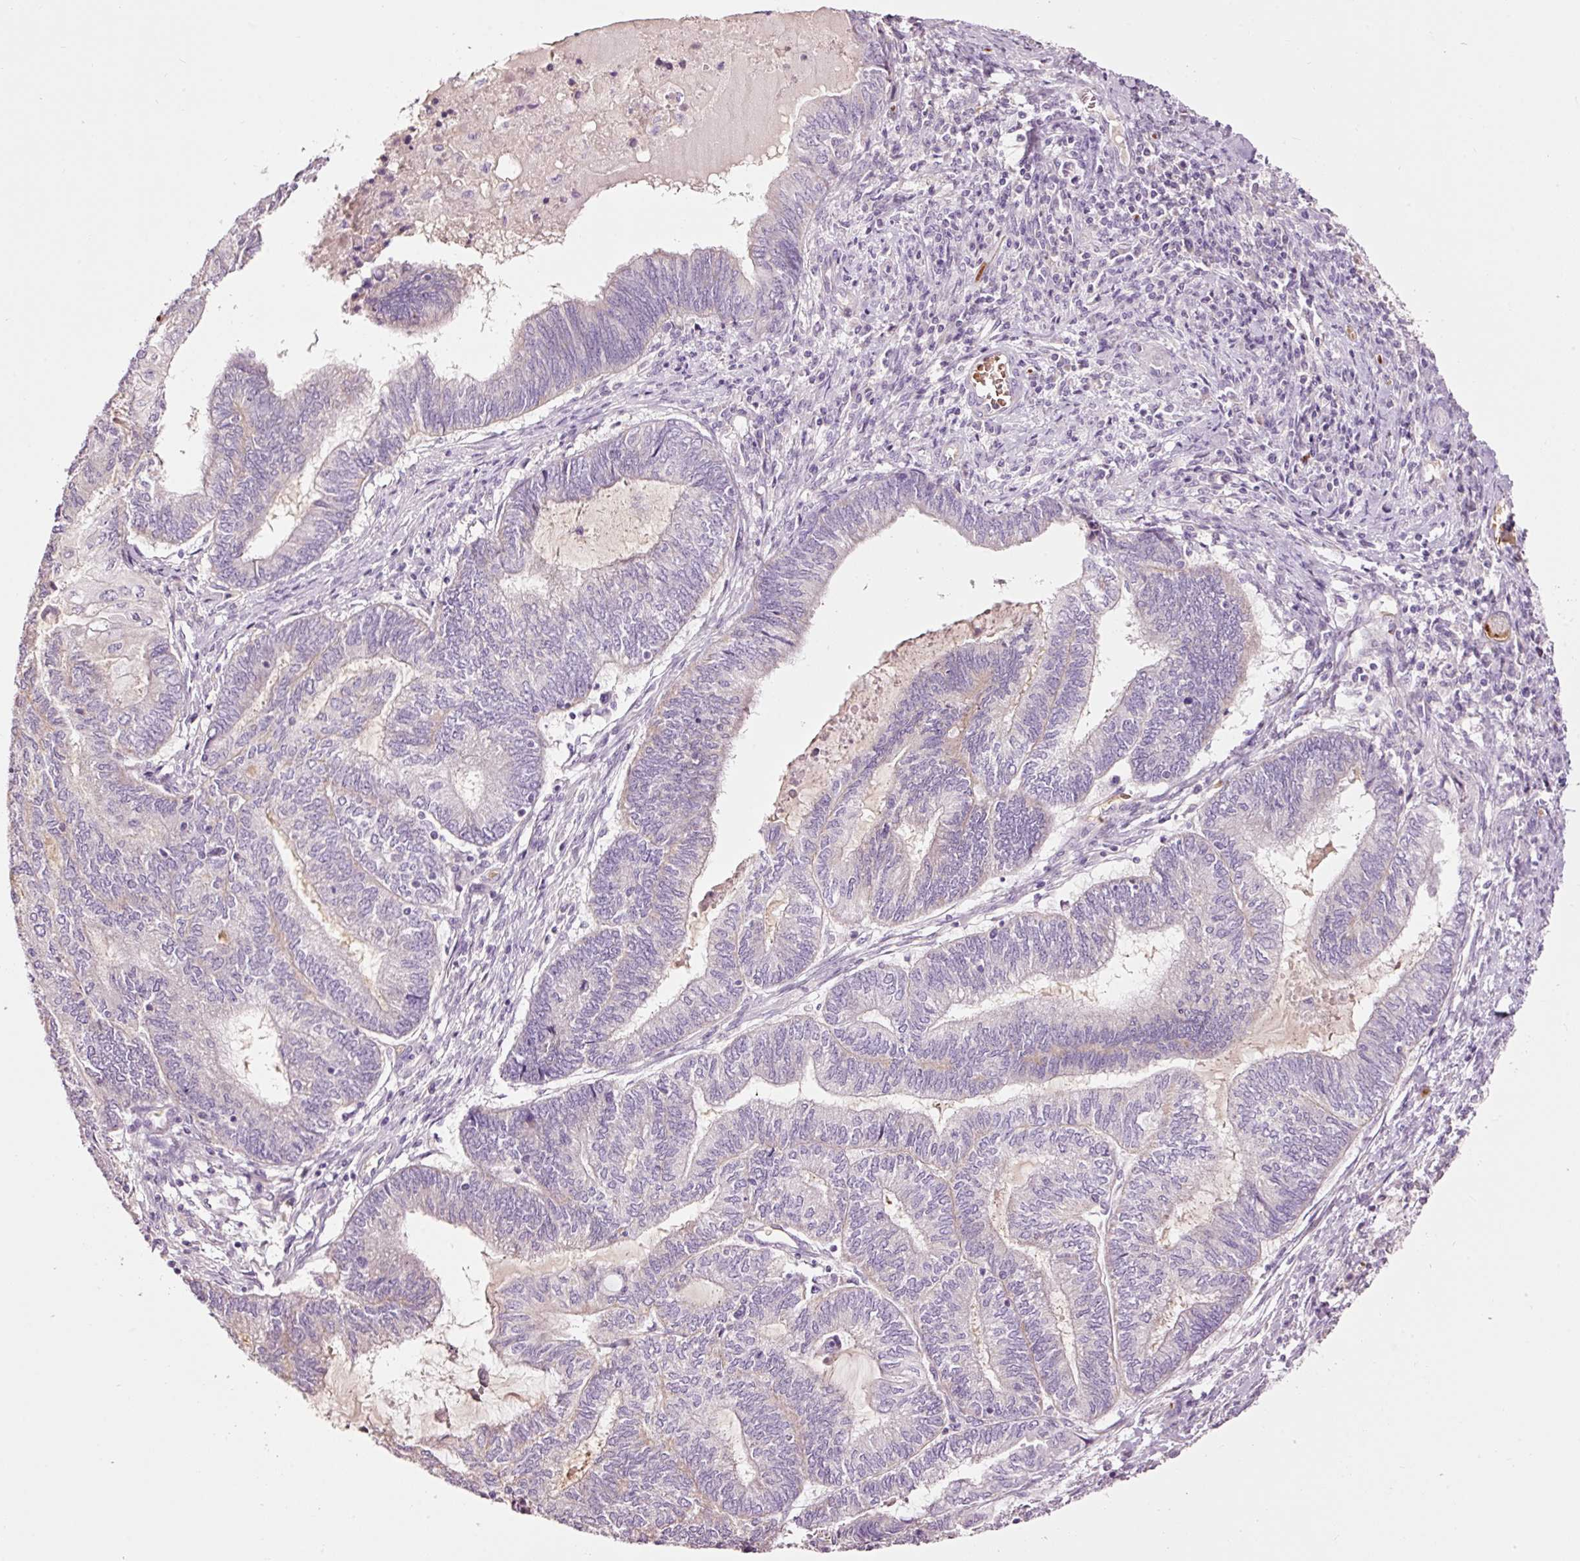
{"staining": {"intensity": "negative", "quantity": "none", "location": "none"}, "tissue": "endometrial cancer", "cell_type": "Tumor cells", "image_type": "cancer", "snomed": [{"axis": "morphology", "description": "Adenocarcinoma, NOS"}, {"axis": "topography", "description": "Uterus"}, {"axis": "topography", "description": "Endometrium"}], "caption": "IHC image of human endometrial adenocarcinoma stained for a protein (brown), which exhibits no expression in tumor cells.", "gene": "LDHAL6B", "patient": {"sex": "female", "age": 70}}